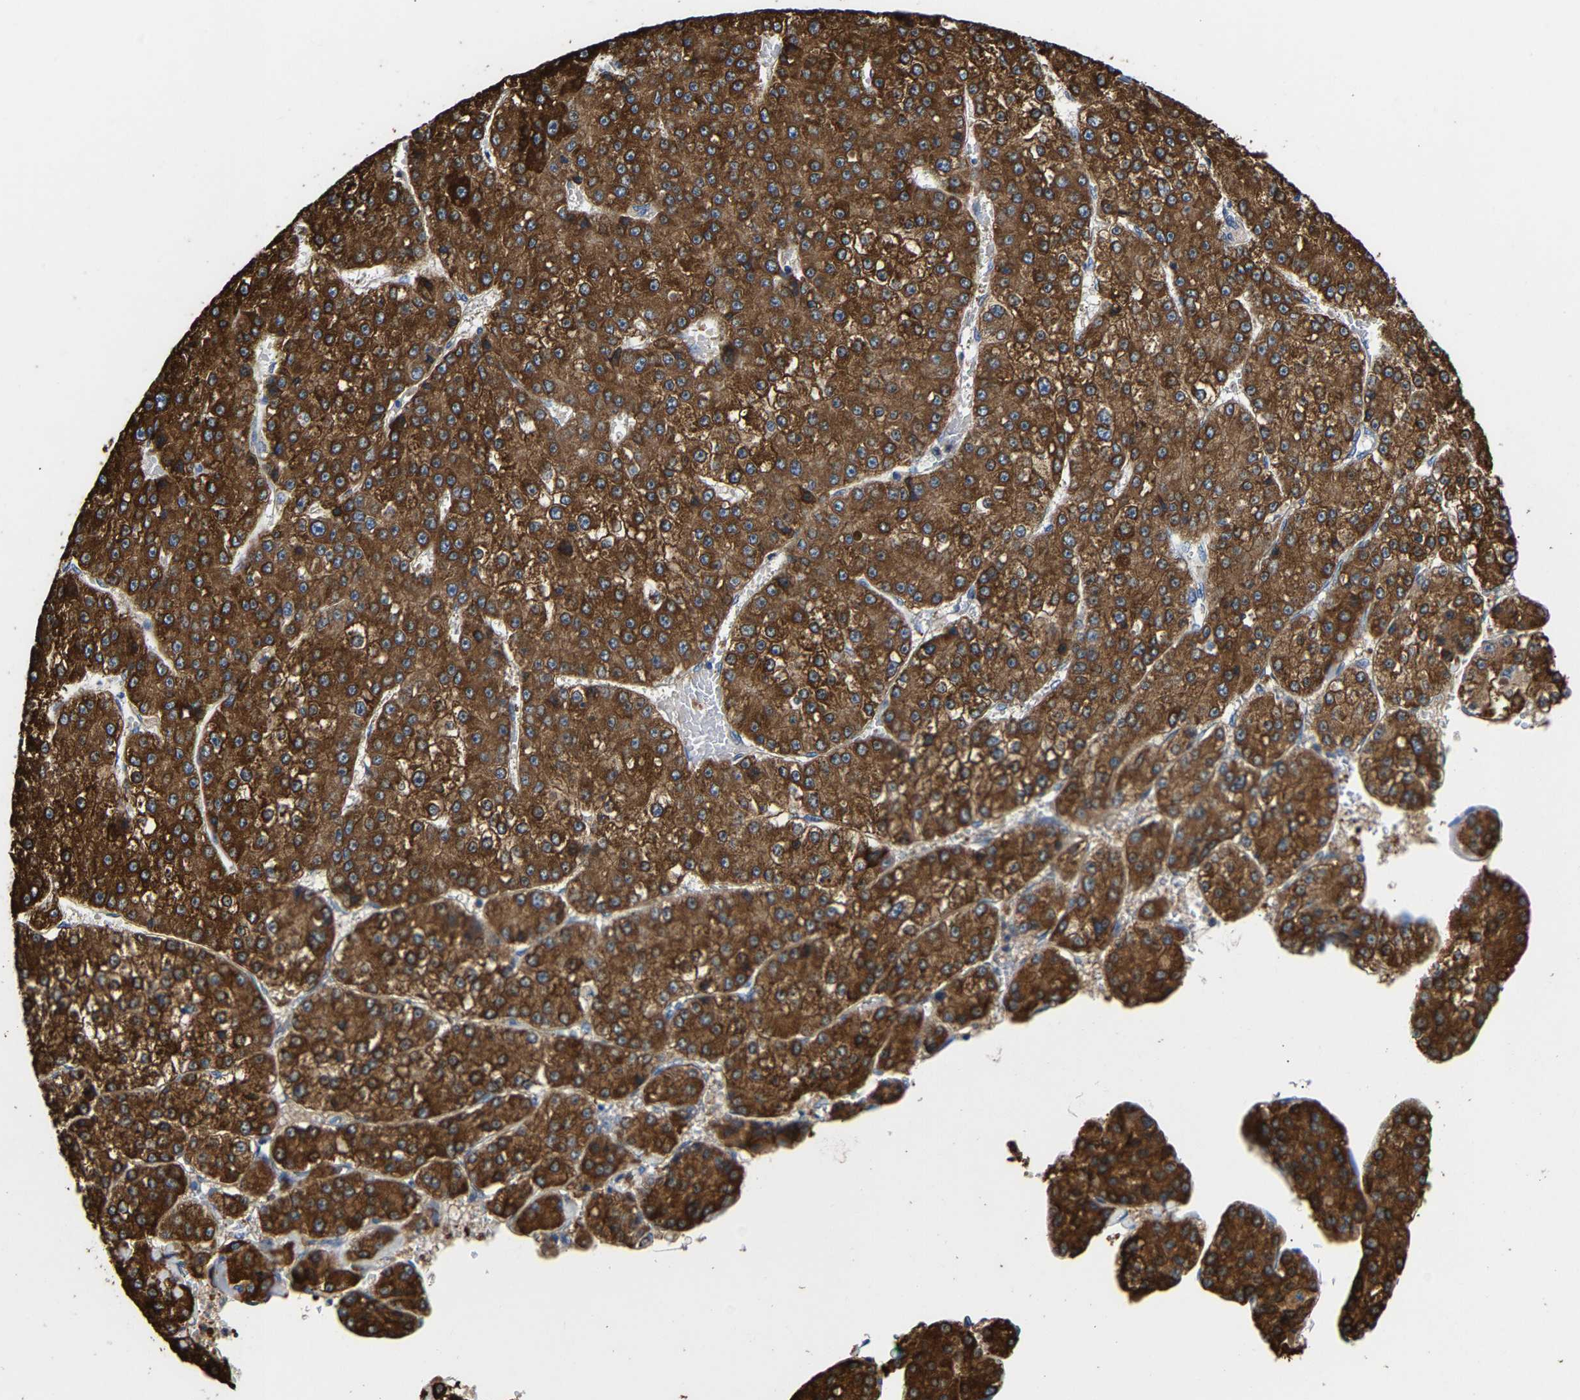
{"staining": {"intensity": "strong", "quantity": ">75%", "location": "cytoplasmic/membranous"}, "tissue": "liver cancer", "cell_type": "Tumor cells", "image_type": "cancer", "snomed": [{"axis": "morphology", "description": "Carcinoma, Hepatocellular, NOS"}, {"axis": "topography", "description": "Liver"}], "caption": "Brown immunohistochemical staining in liver cancer (hepatocellular carcinoma) demonstrates strong cytoplasmic/membranous staining in approximately >75% of tumor cells. (Brightfield microscopy of DAB IHC at high magnification).", "gene": "CCDC171", "patient": {"sex": "female", "age": 73}}